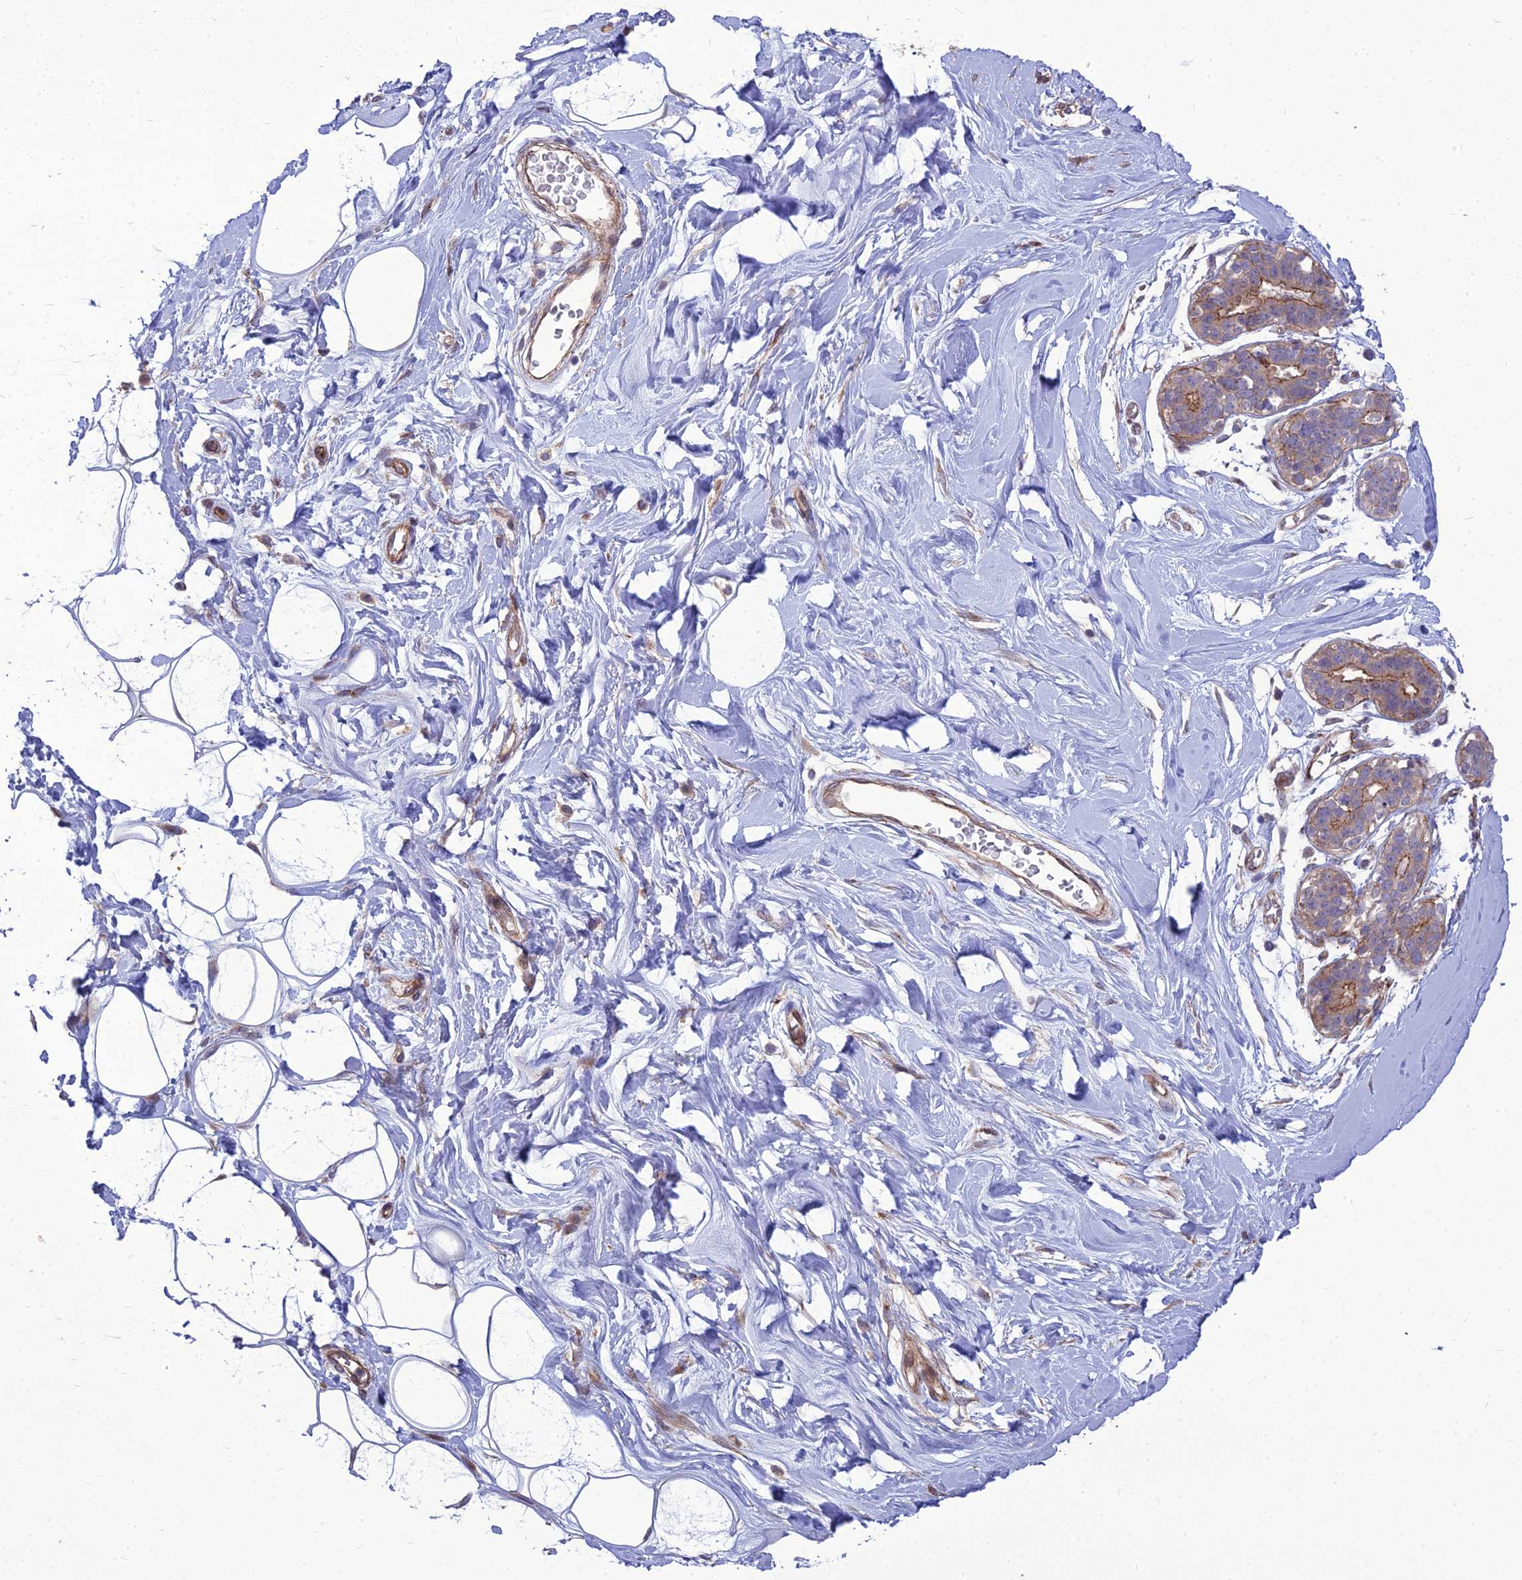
{"staining": {"intensity": "negative", "quantity": "none", "location": "none"}, "tissue": "adipose tissue", "cell_type": "Adipocytes", "image_type": "normal", "snomed": [{"axis": "morphology", "description": "Normal tissue, NOS"}, {"axis": "topography", "description": "Breast"}], "caption": "High power microscopy photomicrograph of an immunohistochemistry (IHC) photomicrograph of benign adipose tissue, revealing no significant expression in adipocytes.", "gene": "TSPYL2", "patient": {"sex": "female", "age": 26}}